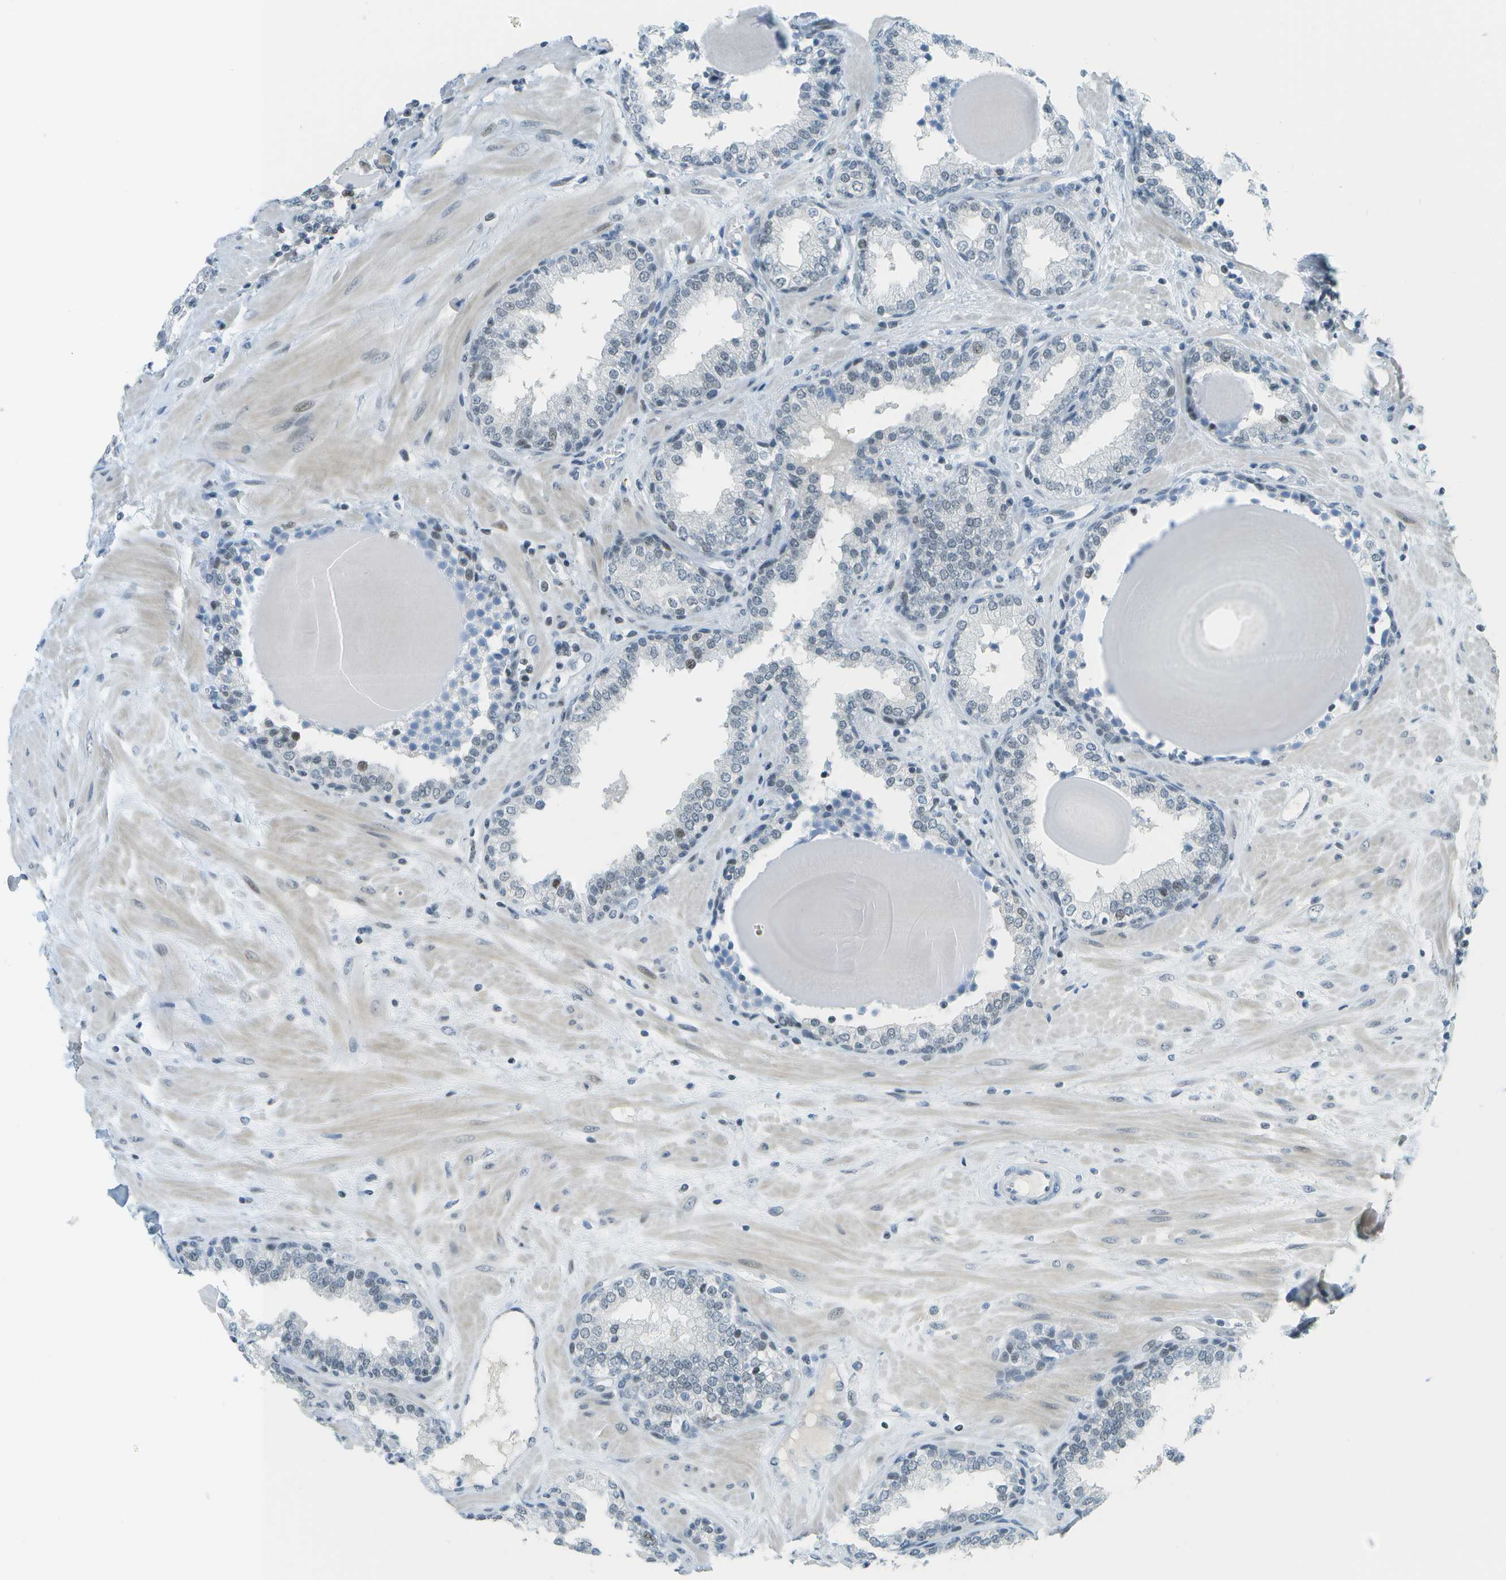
{"staining": {"intensity": "negative", "quantity": "none", "location": "none"}, "tissue": "prostate", "cell_type": "Glandular cells", "image_type": "normal", "snomed": [{"axis": "morphology", "description": "Normal tissue, NOS"}, {"axis": "topography", "description": "Prostate"}], "caption": "Immunohistochemistry (IHC) of benign human prostate exhibits no expression in glandular cells. (Brightfield microscopy of DAB (3,3'-diaminobenzidine) immunohistochemistry (IHC) at high magnification).", "gene": "NEK11", "patient": {"sex": "male", "age": 51}}